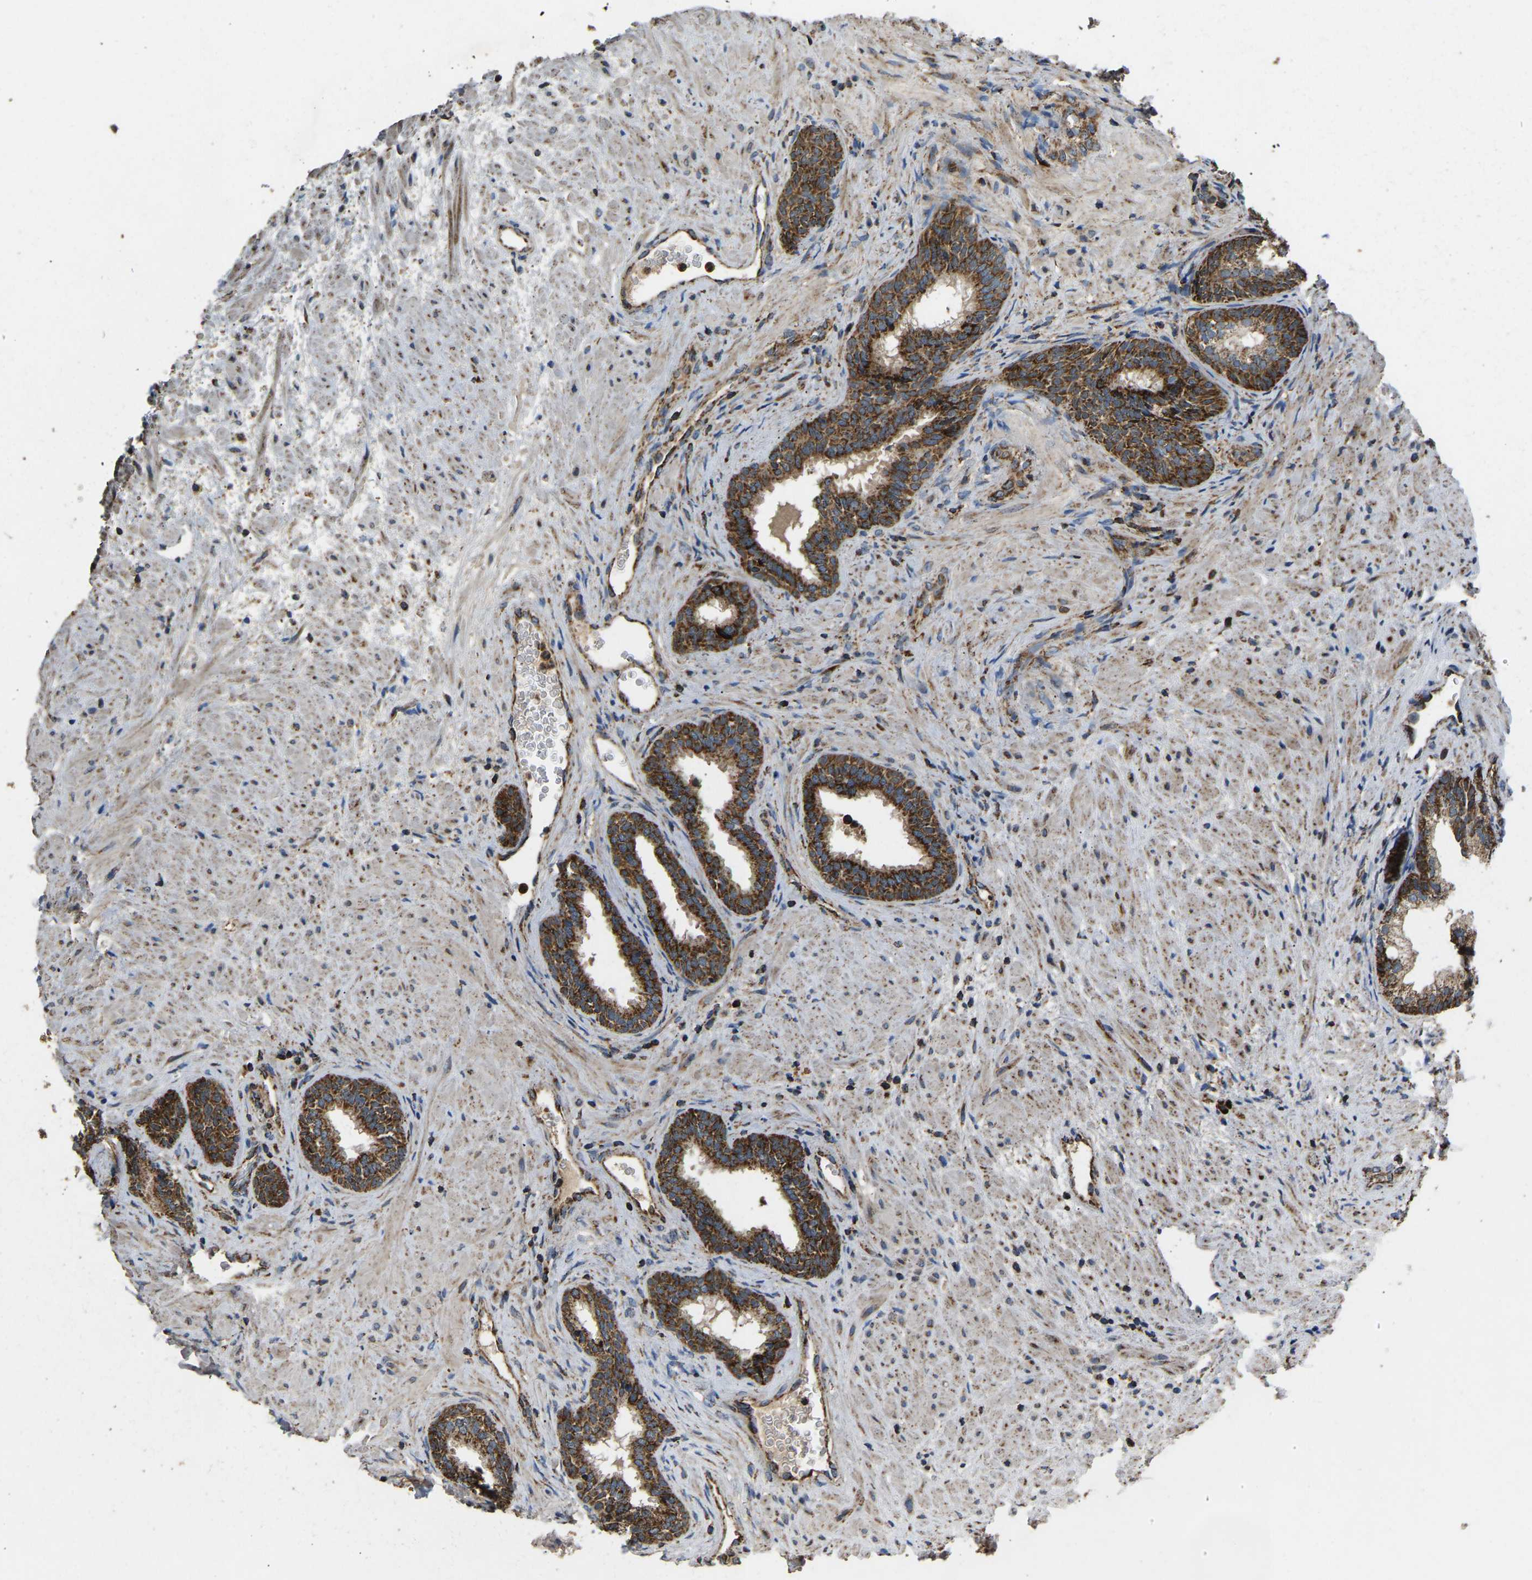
{"staining": {"intensity": "strong", "quantity": "25%-75%", "location": "cytoplasmic/membranous"}, "tissue": "prostate", "cell_type": "Glandular cells", "image_type": "normal", "snomed": [{"axis": "morphology", "description": "Normal tissue, NOS"}, {"axis": "topography", "description": "Prostate"}], "caption": "DAB immunohistochemical staining of normal prostate reveals strong cytoplasmic/membranous protein staining in approximately 25%-75% of glandular cells. Using DAB (brown) and hematoxylin (blue) stains, captured at high magnification using brightfield microscopy.", "gene": "TUFM", "patient": {"sex": "male", "age": 76}}